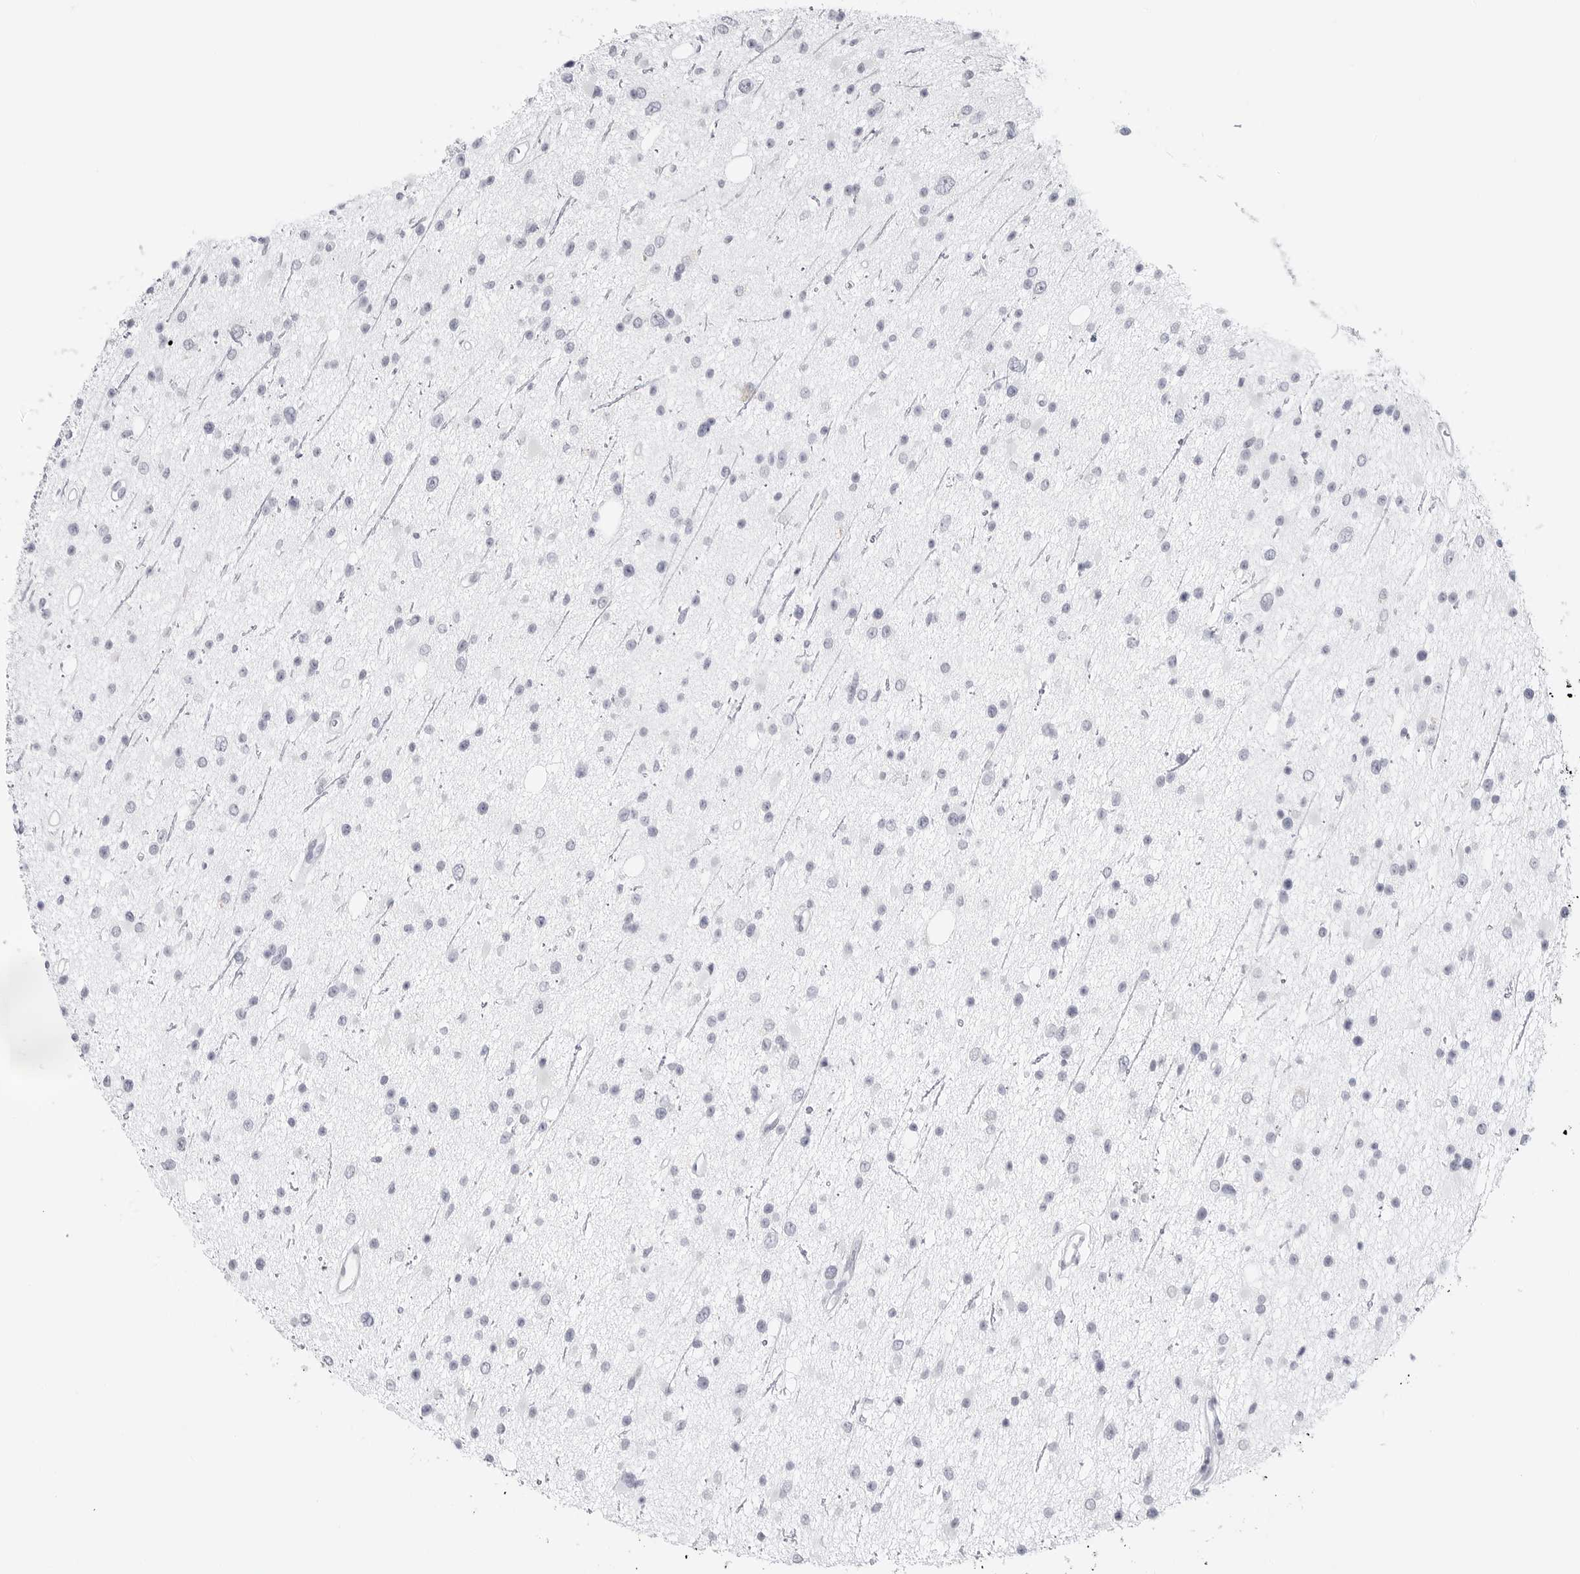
{"staining": {"intensity": "negative", "quantity": "none", "location": "none"}, "tissue": "glioma", "cell_type": "Tumor cells", "image_type": "cancer", "snomed": [{"axis": "morphology", "description": "Glioma, malignant, Low grade"}, {"axis": "topography", "description": "Cerebral cortex"}], "caption": "Immunohistochemistry histopathology image of neoplastic tissue: human glioma stained with DAB exhibits no significant protein staining in tumor cells.", "gene": "HMGCS2", "patient": {"sex": "female", "age": 39}}